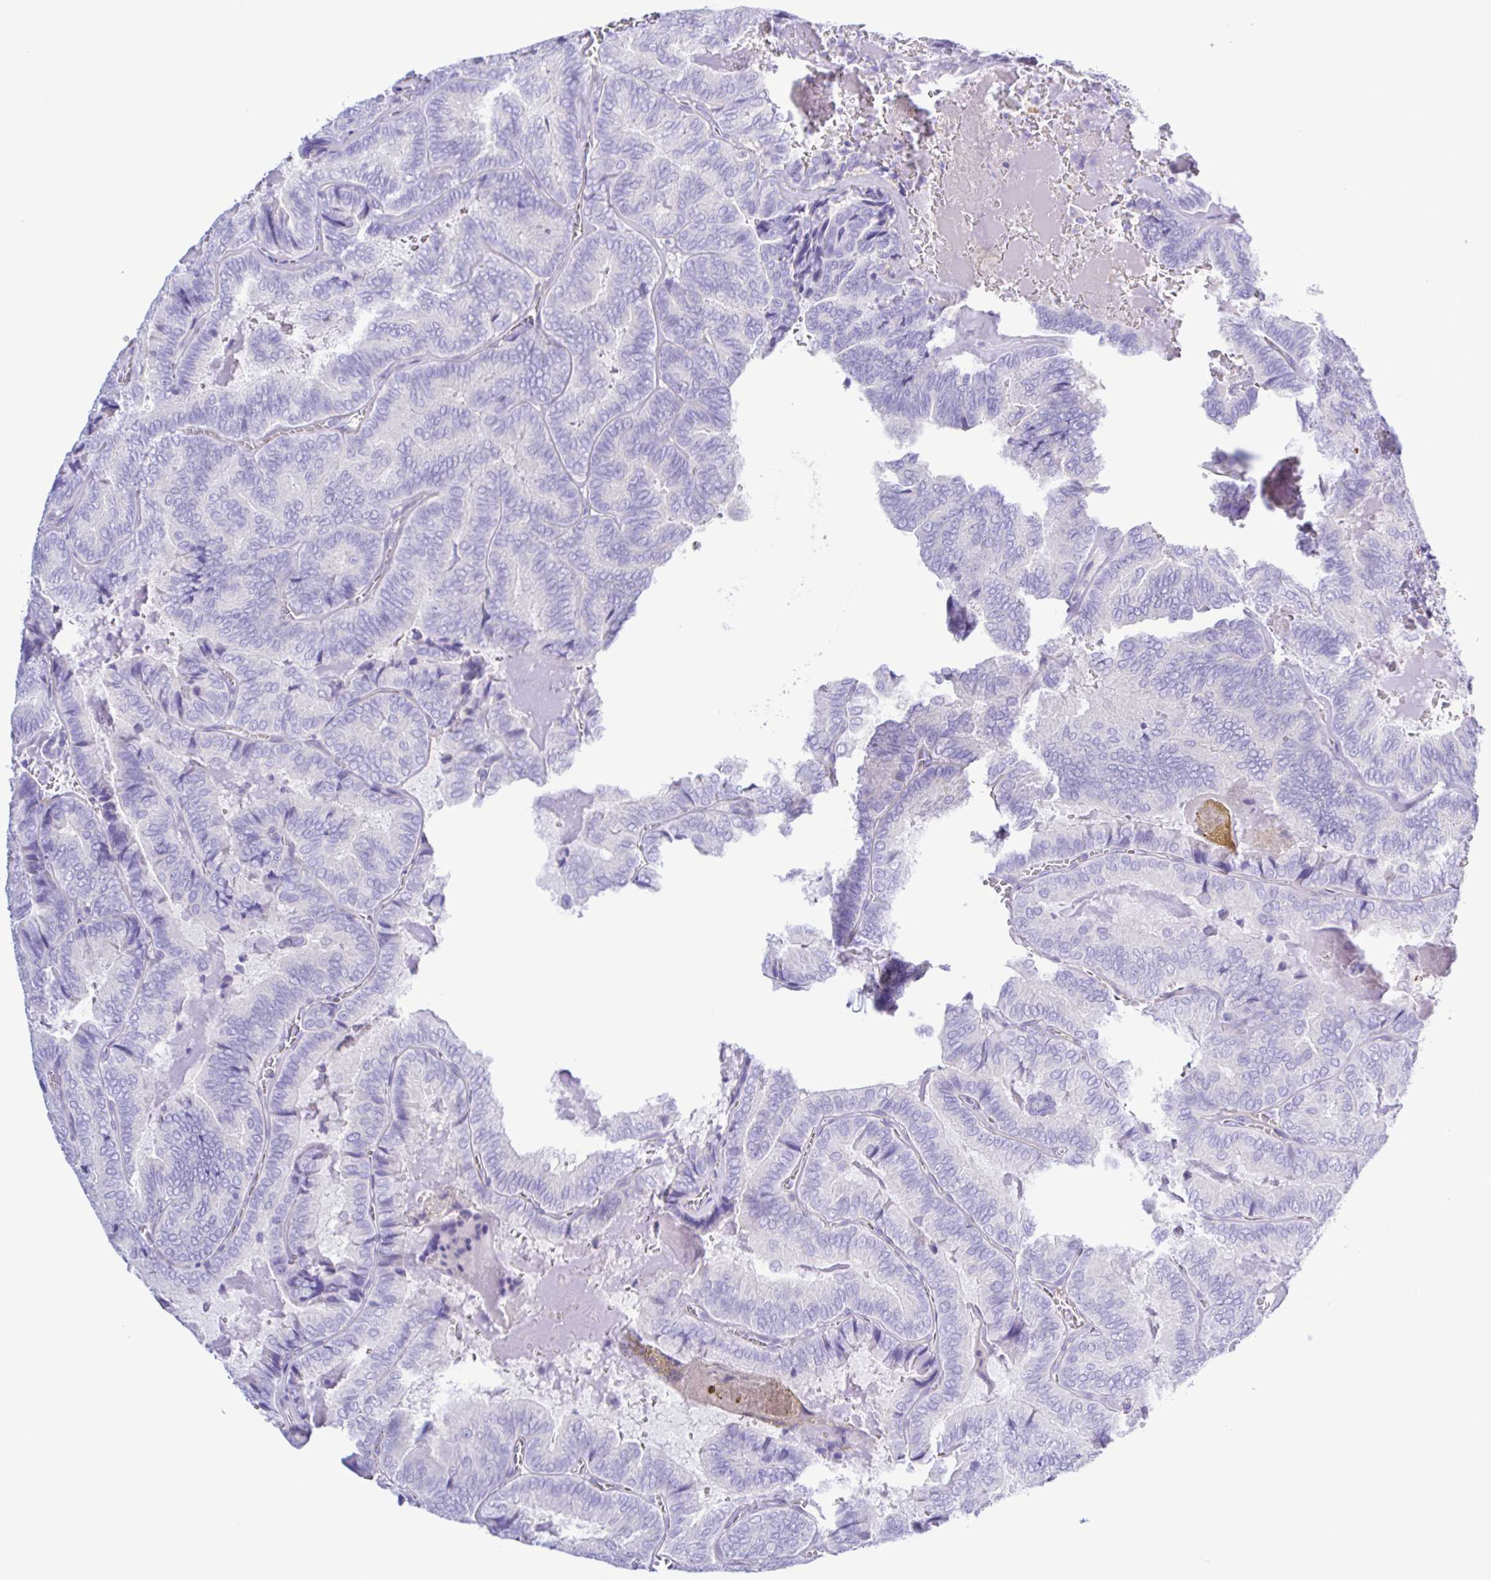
{"staining": {"intensity": "negative", "quantity": "none", "location": "none"}, "tissue": "thyroid cancer", "cell_type": "Tumor cells", "image_type": "cancer", "snomed": [{"axis": "morphology", "description": "Papillary adenocarcinoma, NOS"}, {"axis": "topography", "description": "Thyroid gland"}], "caption": "Tumor cells are negative for protein expression in human thyroid cancer.", "gene": "CYP11A1", "patient": {"sex": "female", "age": 75}}